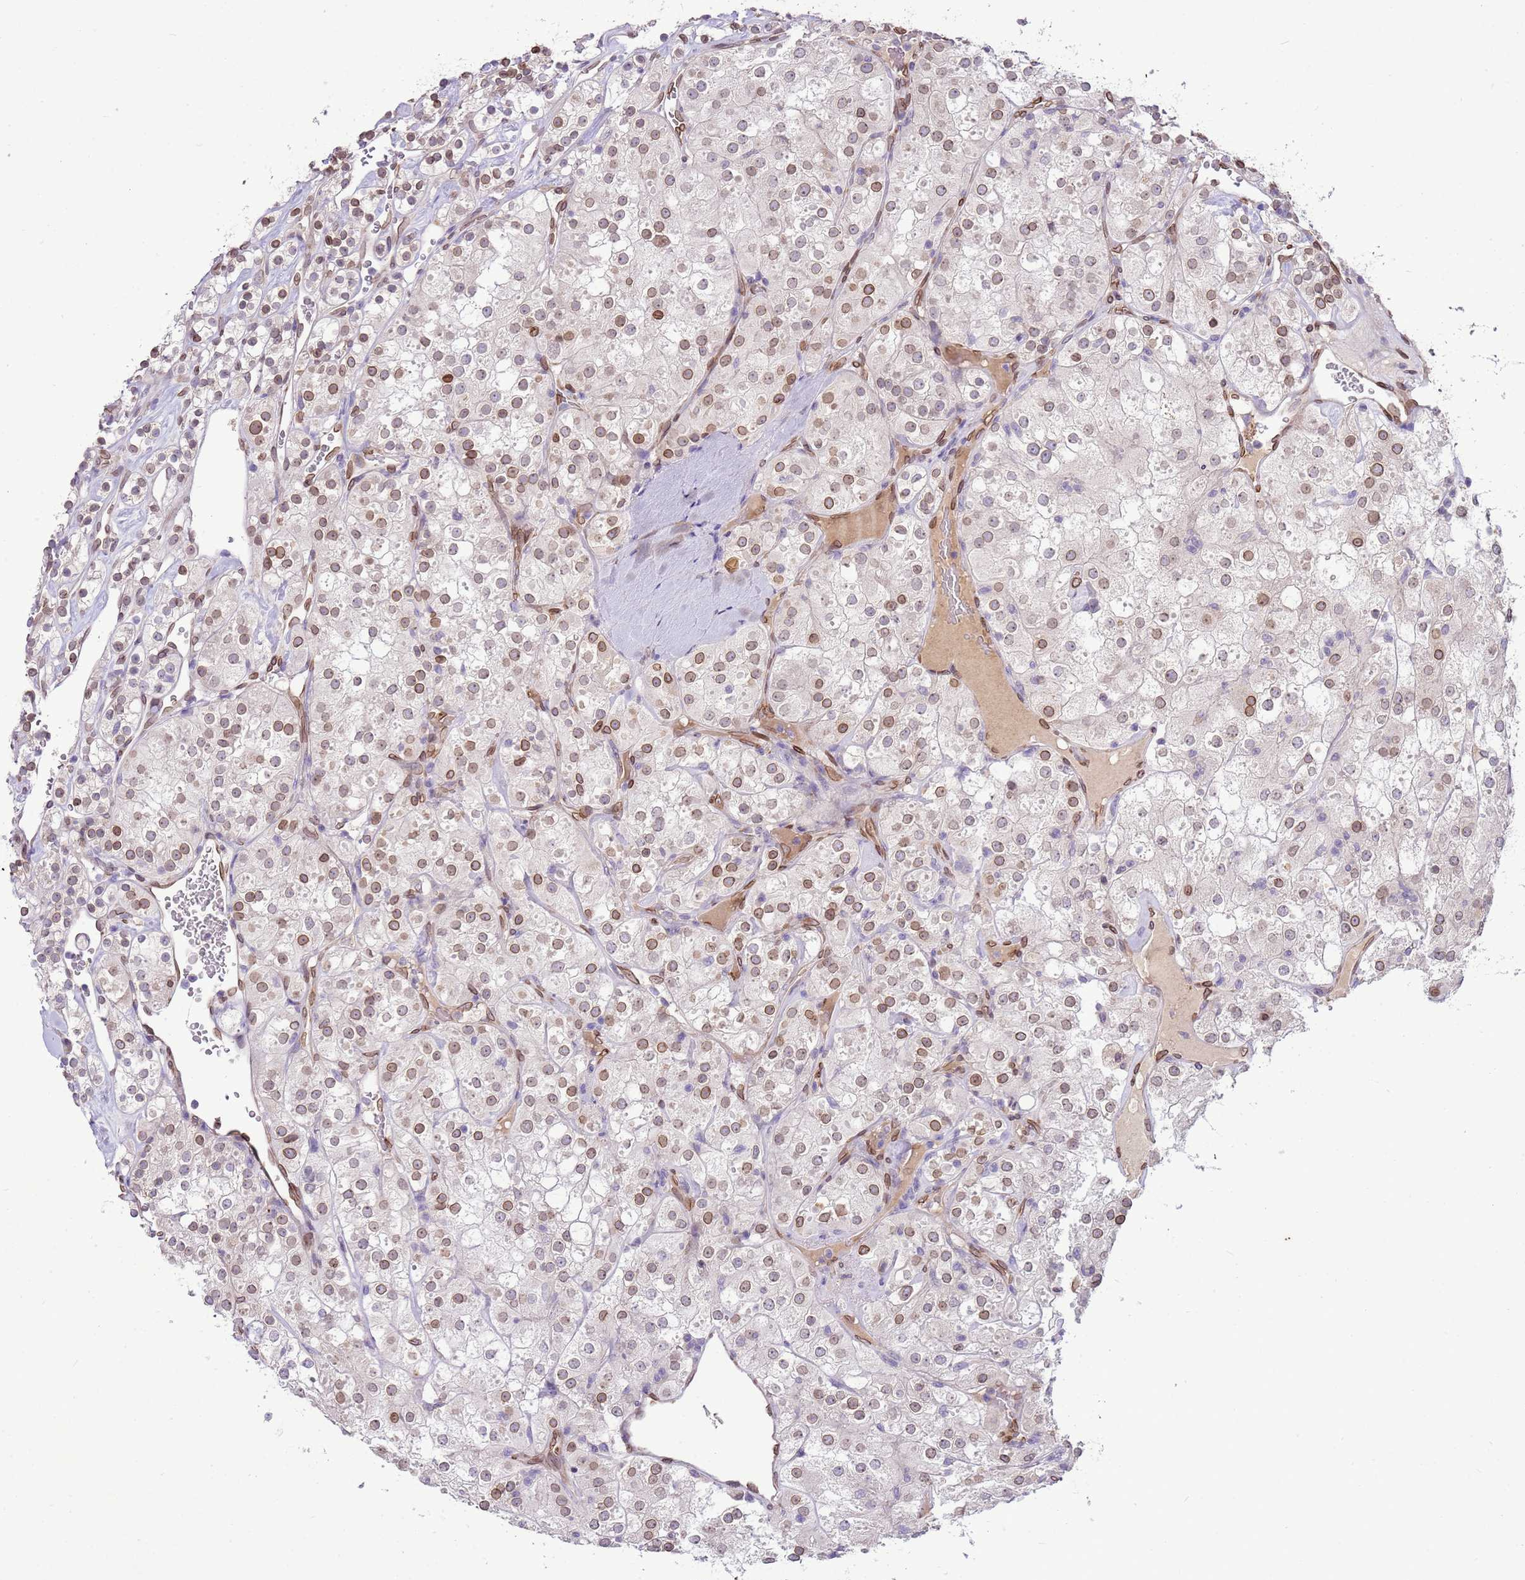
{"staining": {"intensity": "moderate", "quantity": "25%-75%", "location": "cytoplasmic/membranous,nuclear"}, "tissue": "renal cancer", "cell_type": "Tumor cells", "image_type": "cancer", "snomed": [{"axis": "morphology", "description": "Adenocarcinoma, NOS"}, {"axis": "topography", "description": "Kidney"}], "caption": "Moderate cytoplasmic/membranous and nuclear expression for a protein is appreciated in approximately 25%-75% of tumor cells of renal adenocarcinoma using immunohistochemistry.", "gene": "TMEM47", "patient": {"sex": "male", "age": 77}}